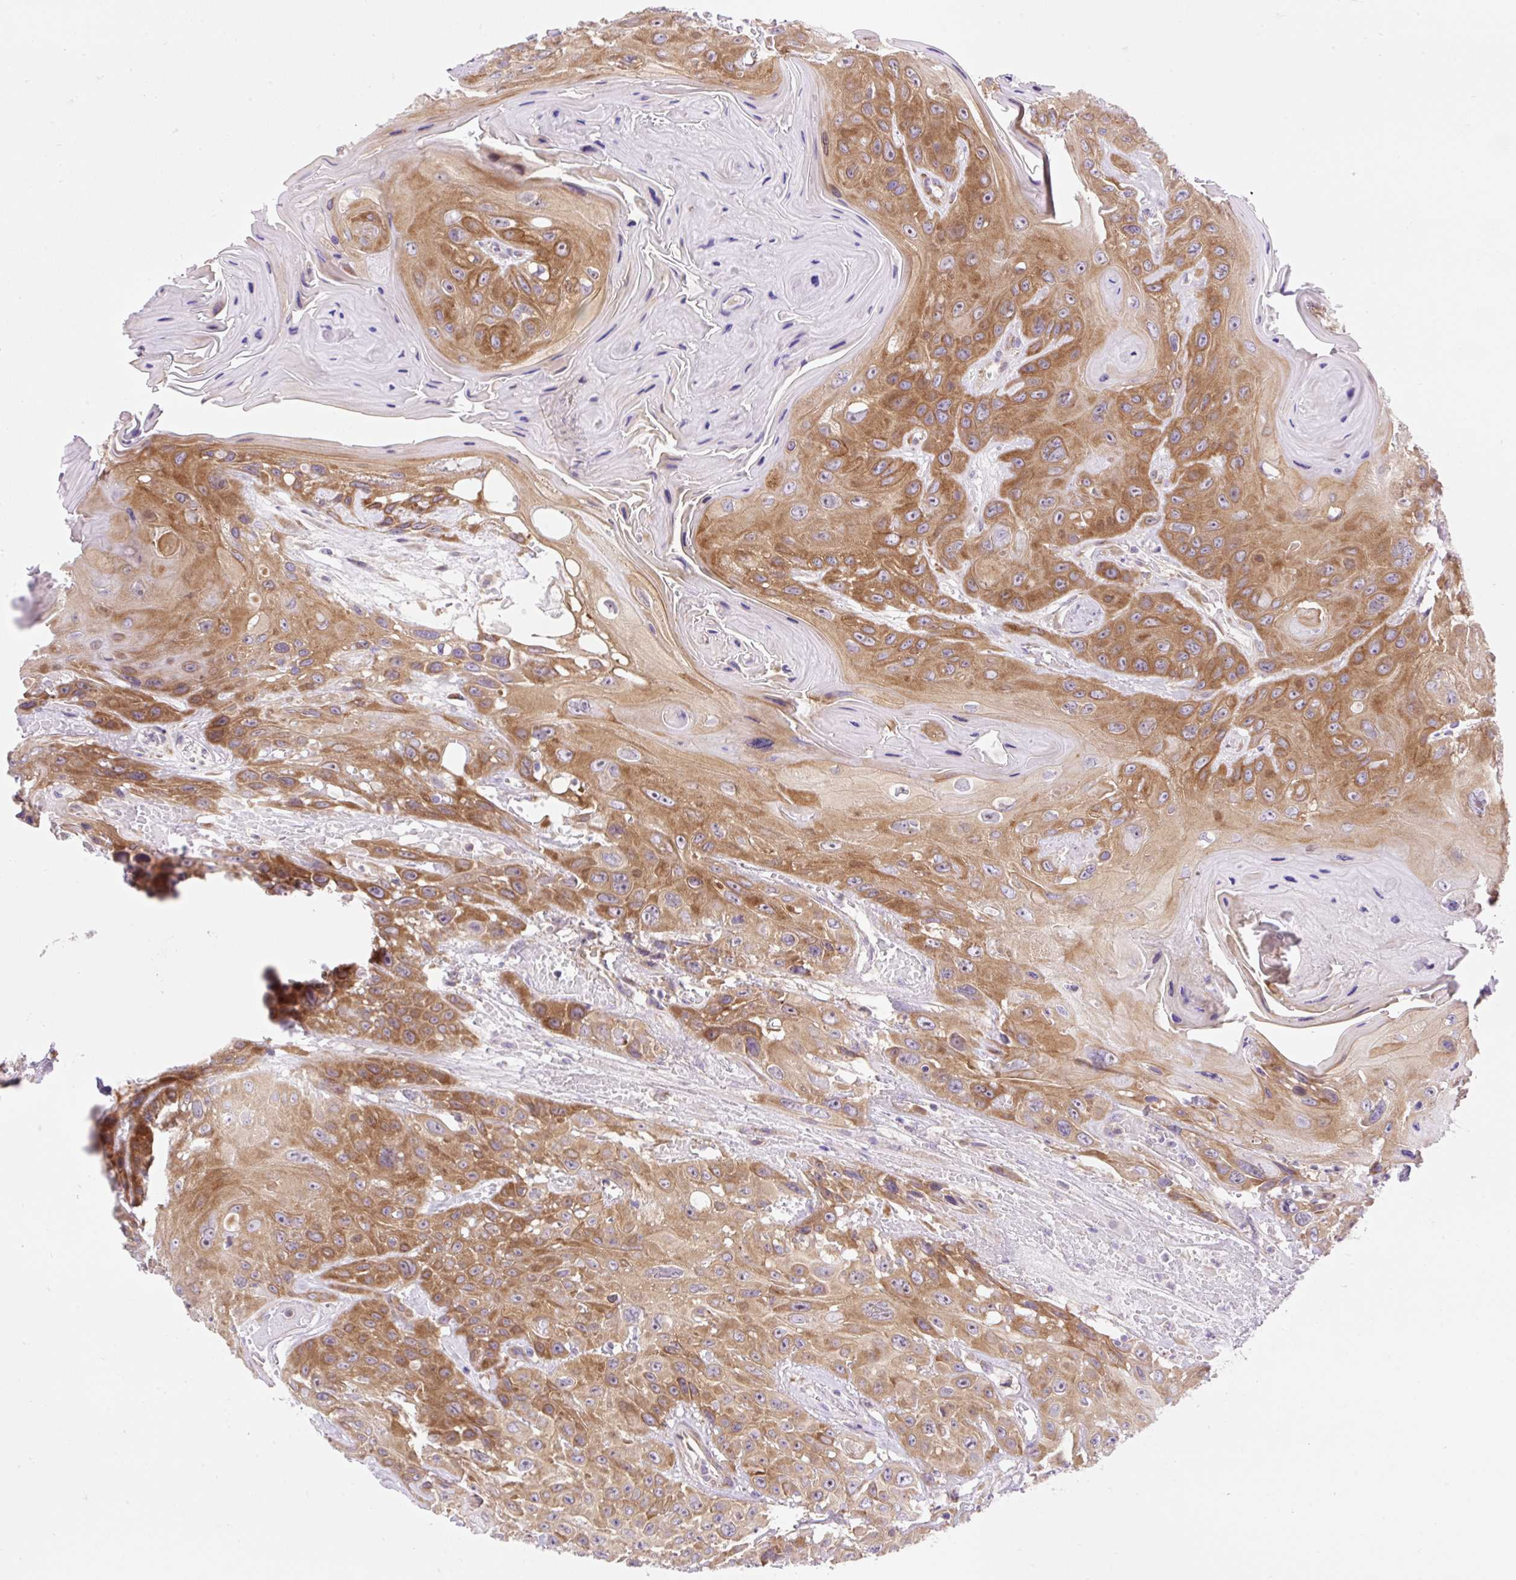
{"staining": {"intensity": "moderate", "quantity": ">75%", "location": "cytoplasmic/membranous"}, "tissue": "head and neck cancer", "cell_type": "Tumor cells", "image_type": "cancer", "snomed": [{"axis": "morphology", "description": "Squamous cell carcinoma, NOS"}, {"axis": "topography", "description": "Head-Neck"}], "caption": "Protein expression analysis of head and neck cancer (squamous cell carcinoma) exhibits moderate cytoplasmic/membranous expression in about >75% of tumor cells.", "gene": "GPR45", "patient": {"sex": "female", "age": 59}}